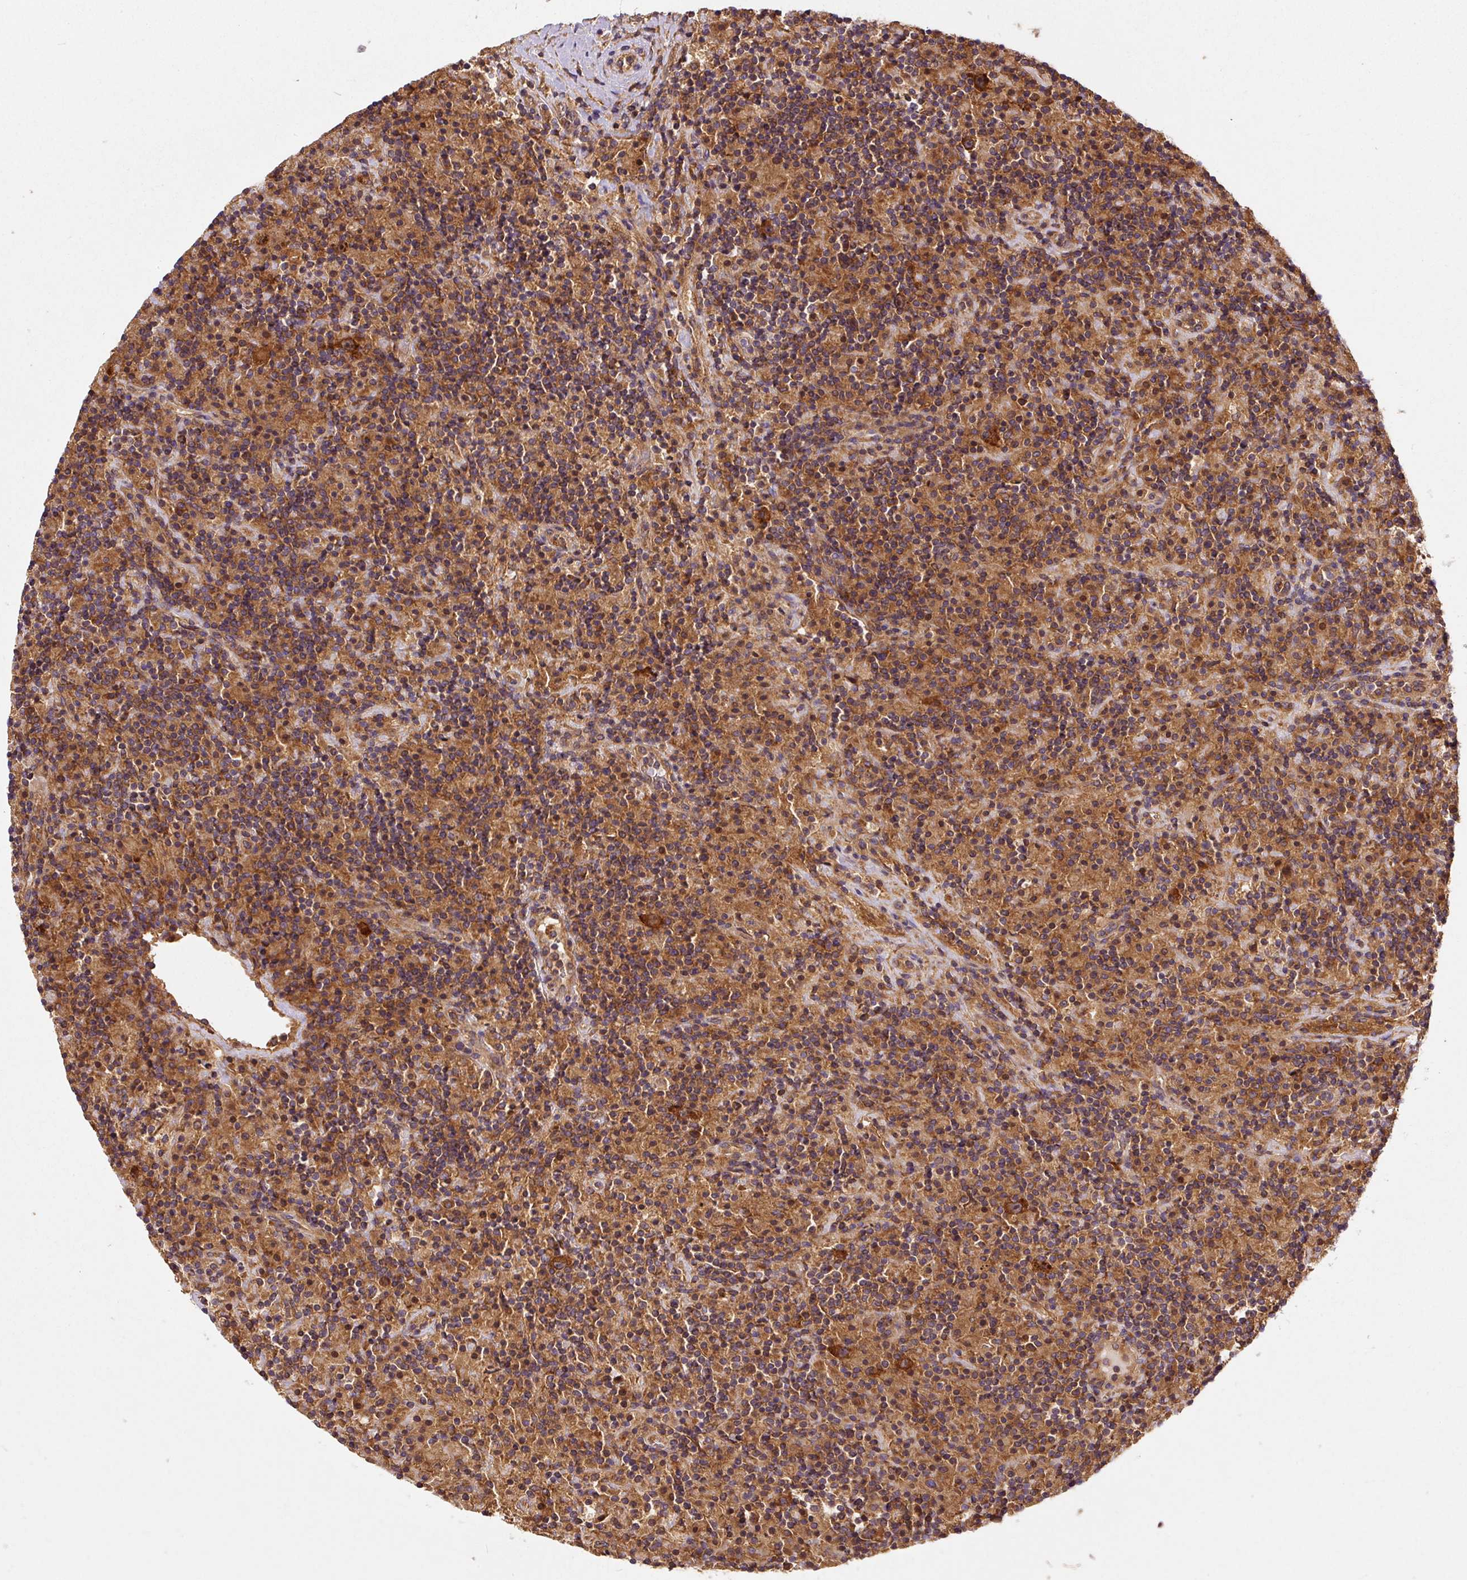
{"staining": {"intensity": "strong", "quantity": ">75%", "location": "cytoplasmic/membranous"}, "tissue": "lymphoma", "cell_type": "Tumor cells", "image_type": "cancer", "snomed": [{"axis": "morphology", "description": "Hodgkin's disease, NOS"}, {"axis": "topography", "description": "Lymph node"}], "caption": "Immunohistochemistry staining of lymphoma, which exhibits high levels of strong cytoplasmic/membranous staining in about >75% of tumor cells indicating strong cytoplasmic/membranous protein expression. The staining was performed using DAB (3,3'-diaminobenzidine) (brown) for protein detection and nuclei were counterstained in hematoxylin (blue).", "gene": "EIF2S2", "patient": {"sex": "male", "age": 70}}